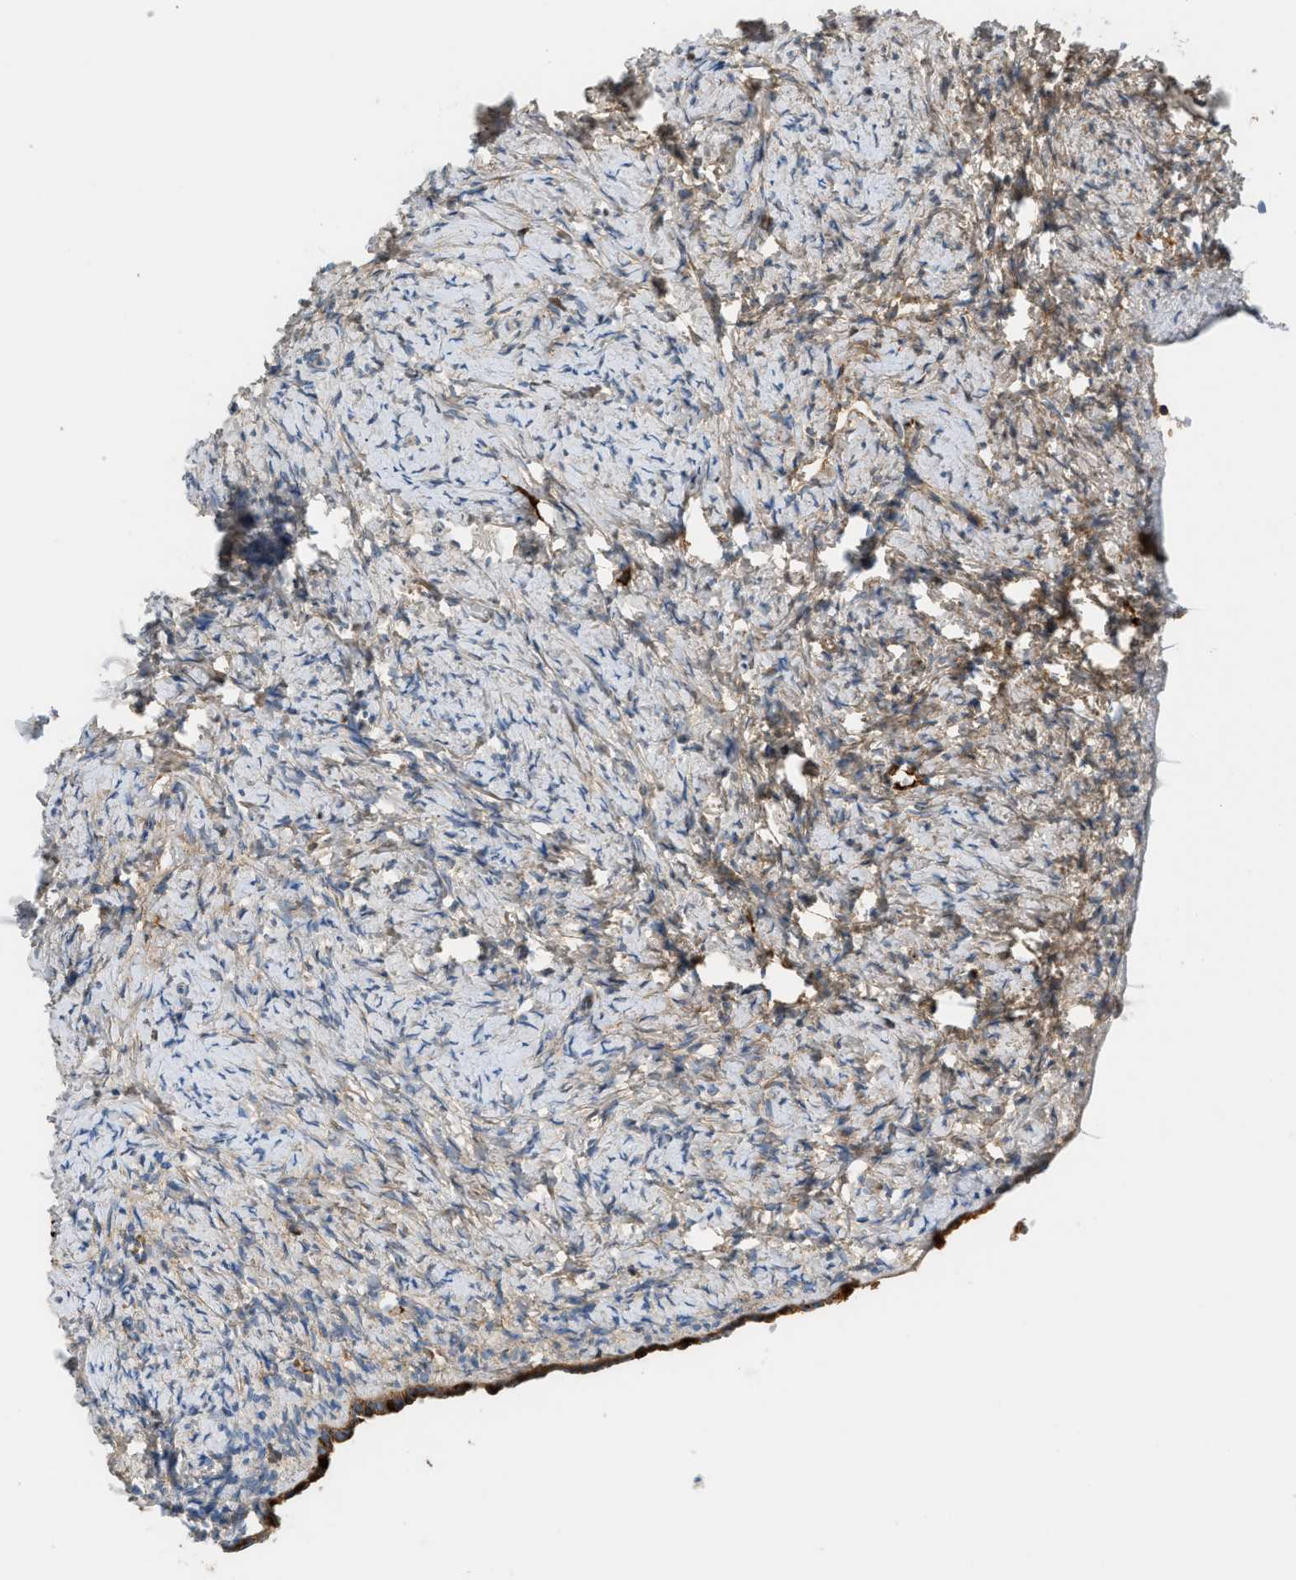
{"staining": {"intensity": "weak", "quantity": ">75%", "location": "cytoplasmic/membranous"}, "tissue": "ovary", "cell_type": "Follicle cells", "image_type": "normal", "snomed": [{"axis": "morphology", "description": "Normal tissue, NOS"}, {"axis": "topography", "description": "Ovary"}], "caption": "Immunohistochemical staining of unremarkable ovary exhibits >75% levels of weak cytoplasmic/membranous protein positivity in about >75% of follicle cells.", "gene": "CFI", "patient": {"sex": "female", "age": 33}}